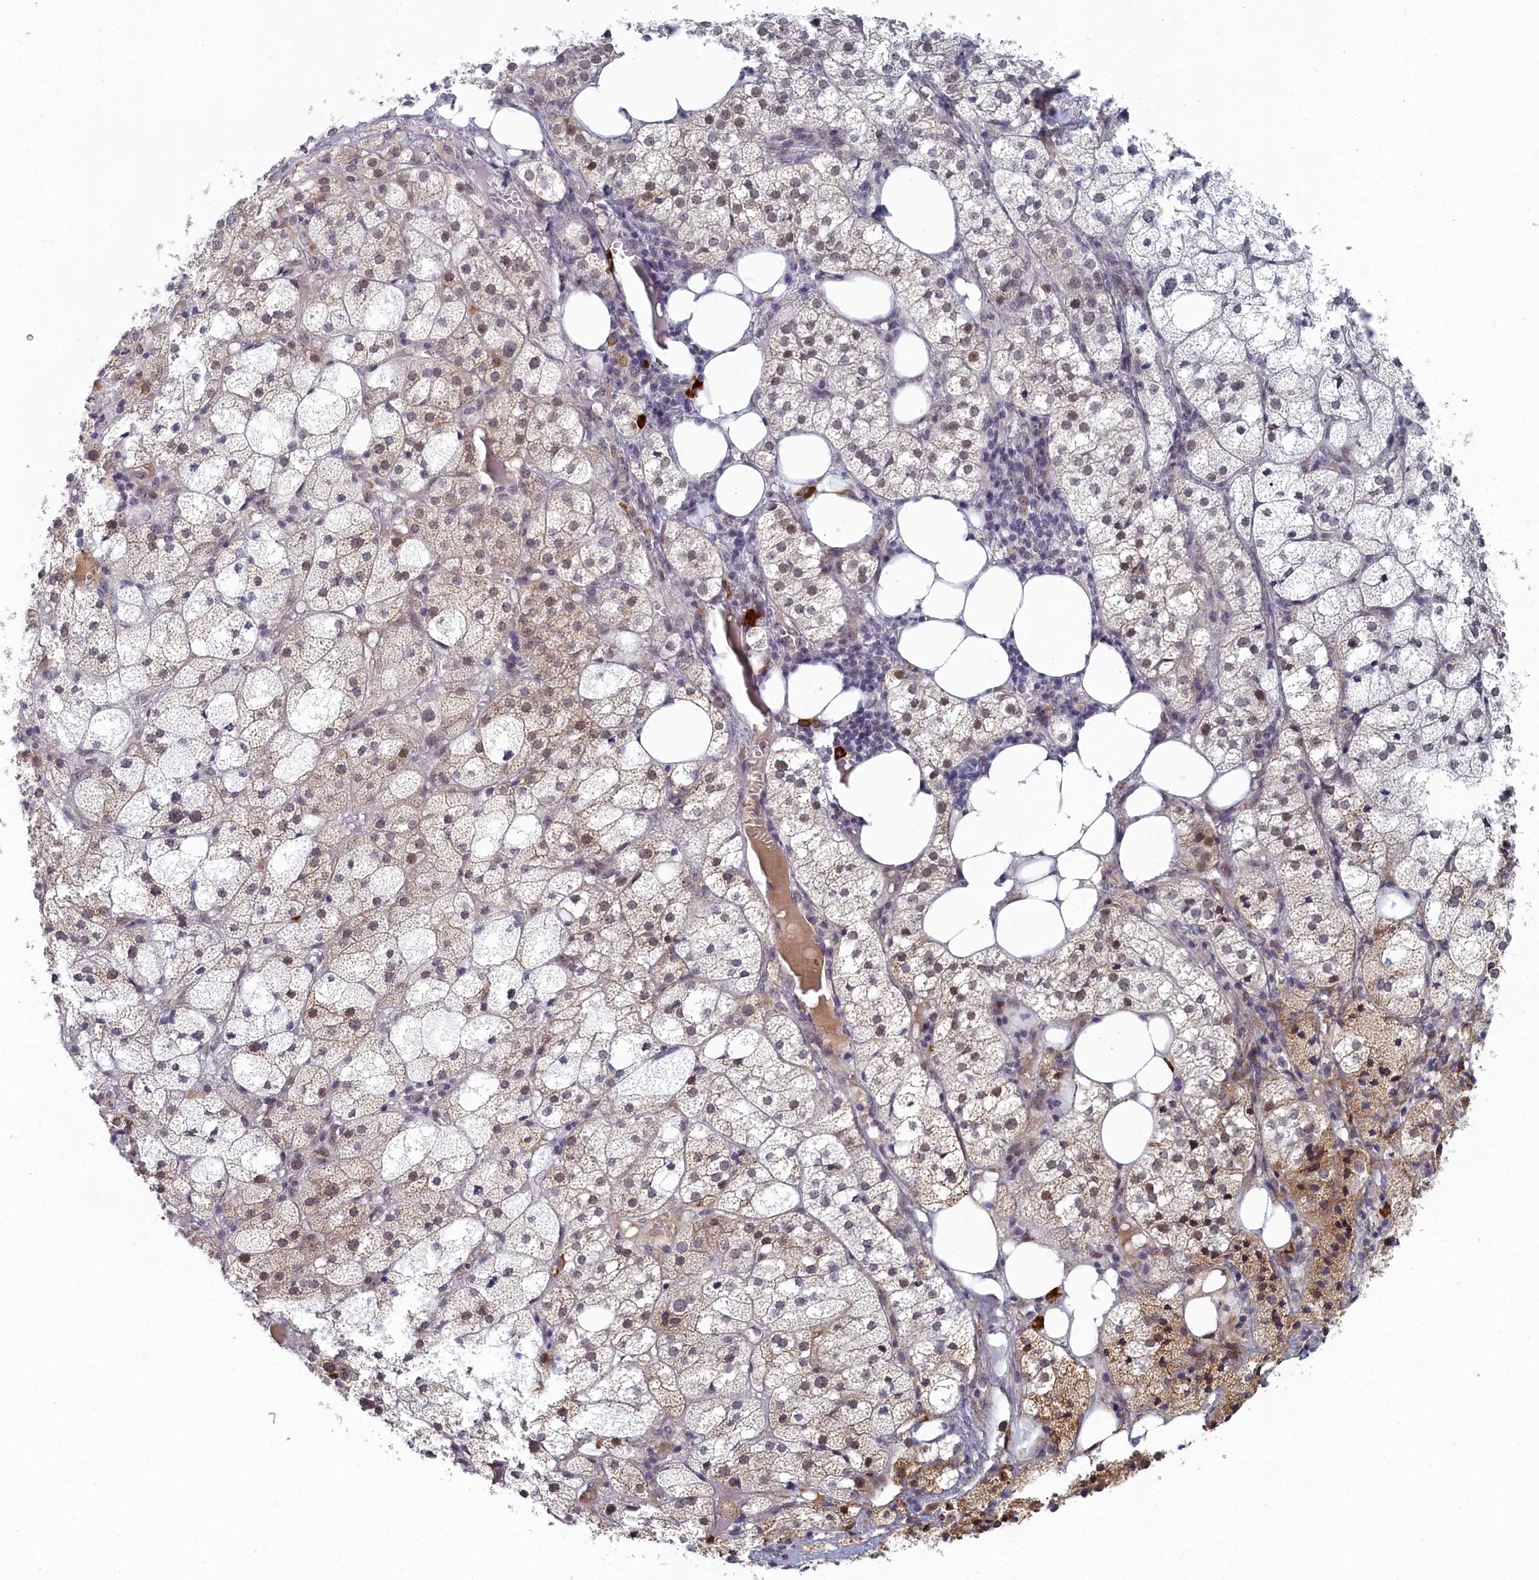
{"staining": {"intensity": "moderate", "quantity": "<25%", "location": "cytoplasmic/membranous,nuclear"}, "tissue": "adrenal gland", "cell_type": "Glandular cells", "image_type": "normal", "snomed": [{"axis": "morphology", "description": "Normal tissue, NOS"}, {"axis": "topography", "description": "Adrenal gland"}], "caption": "Protein expression analysis of unremarkable adrenal gland reveals moderate cytoplasmic/membranous,nuclear expression in about <25% of glandular cells.", "gene": "DNAJC17", "patient": {"sex": "female", "age": 61}}